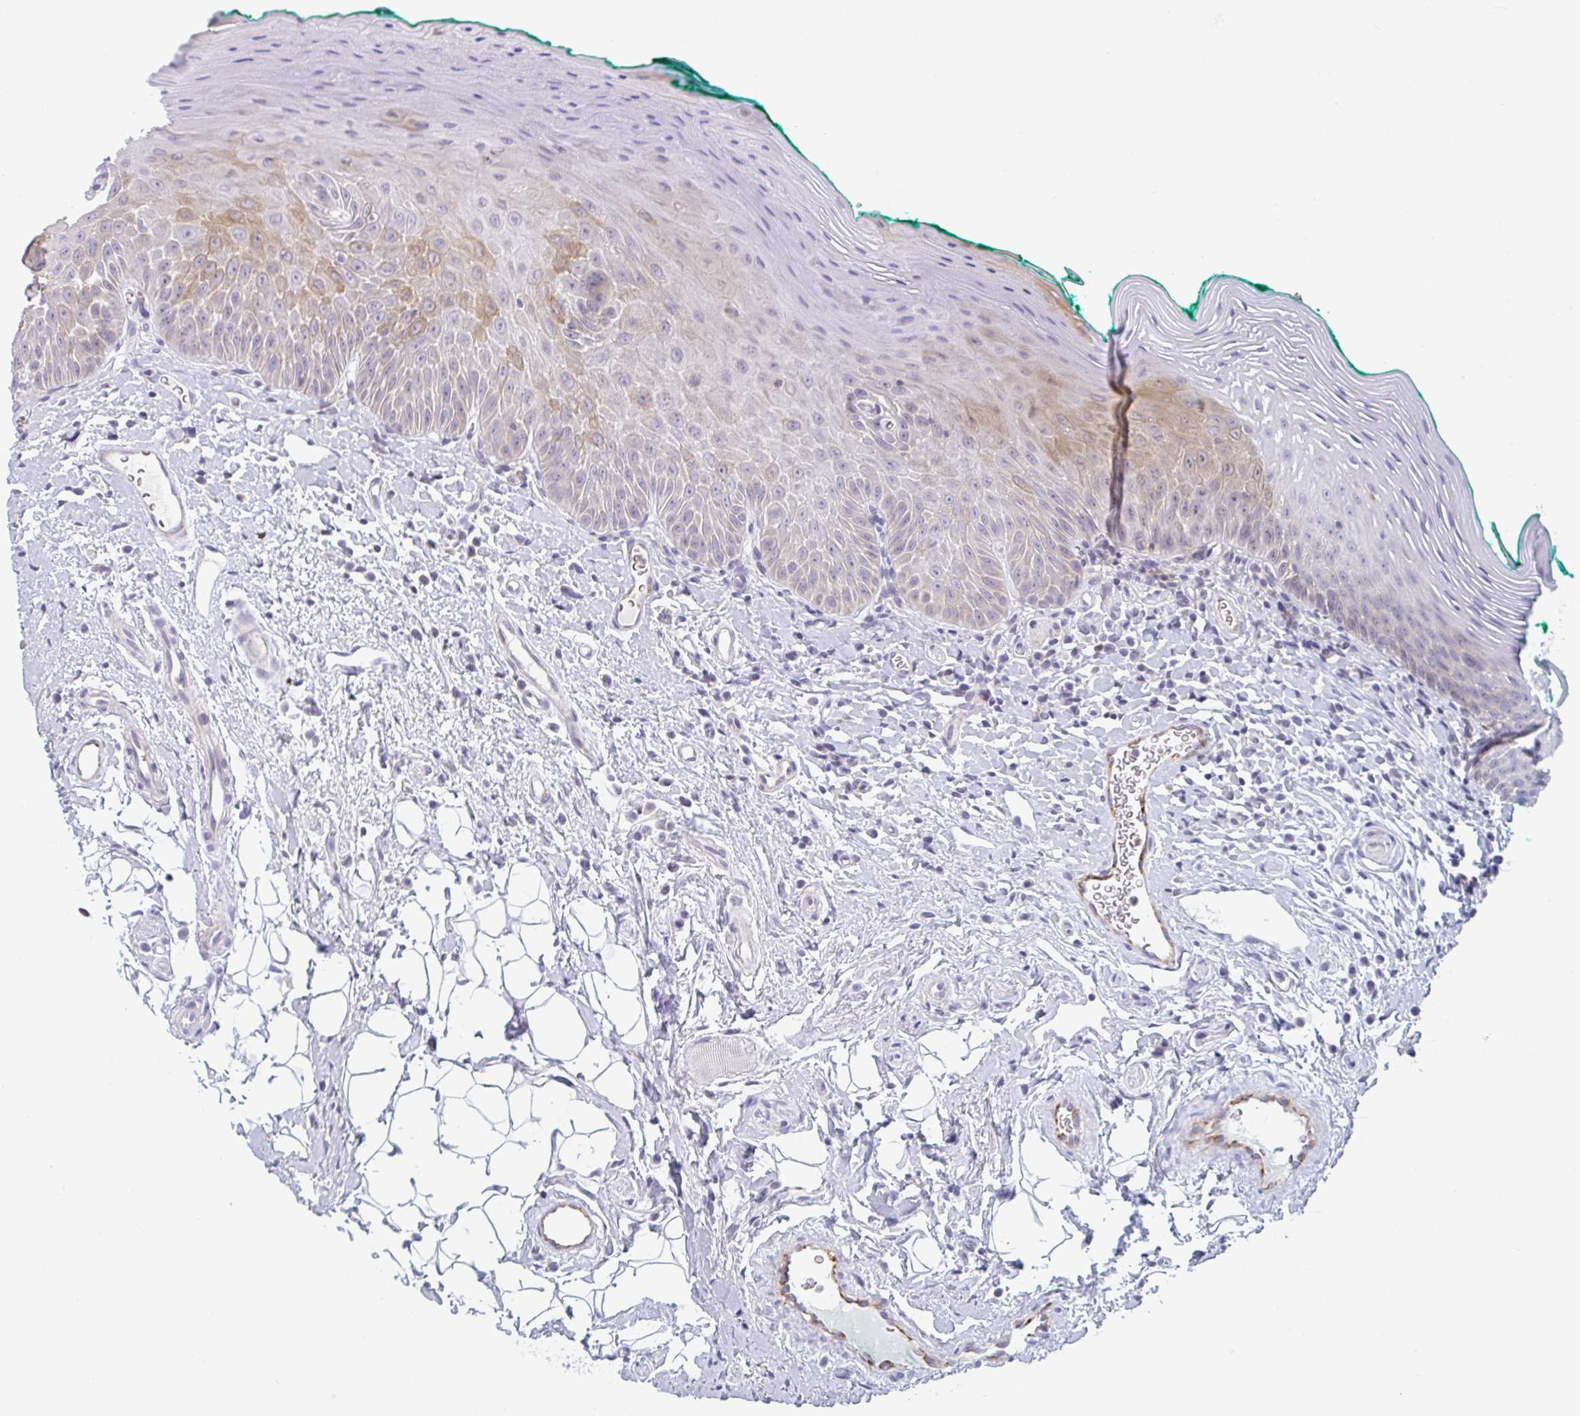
{"staining": {"intensity": "weak", "quantity": "<25%", "location": "cytoplasmic/membranous"}, "tissue": "oral mucosa", "cell_type": "Squamous epithelial cells", "image_type": "normal", "snomed": [{"axis": "morphology", "description": "Normal tissue, NOS"}, {"axis": "topography", "description": "Oral tissue"}, {"axis": "topography", "description": "Tounge, NOS"}], "caption": "Immunohistochemistry histopathology image of normal oral mucosa stained for a protein (brown), which shows no staining in squamous epithelial cells.", "gene": "CD80", "patient": {"sex": "male", "age": 83}}